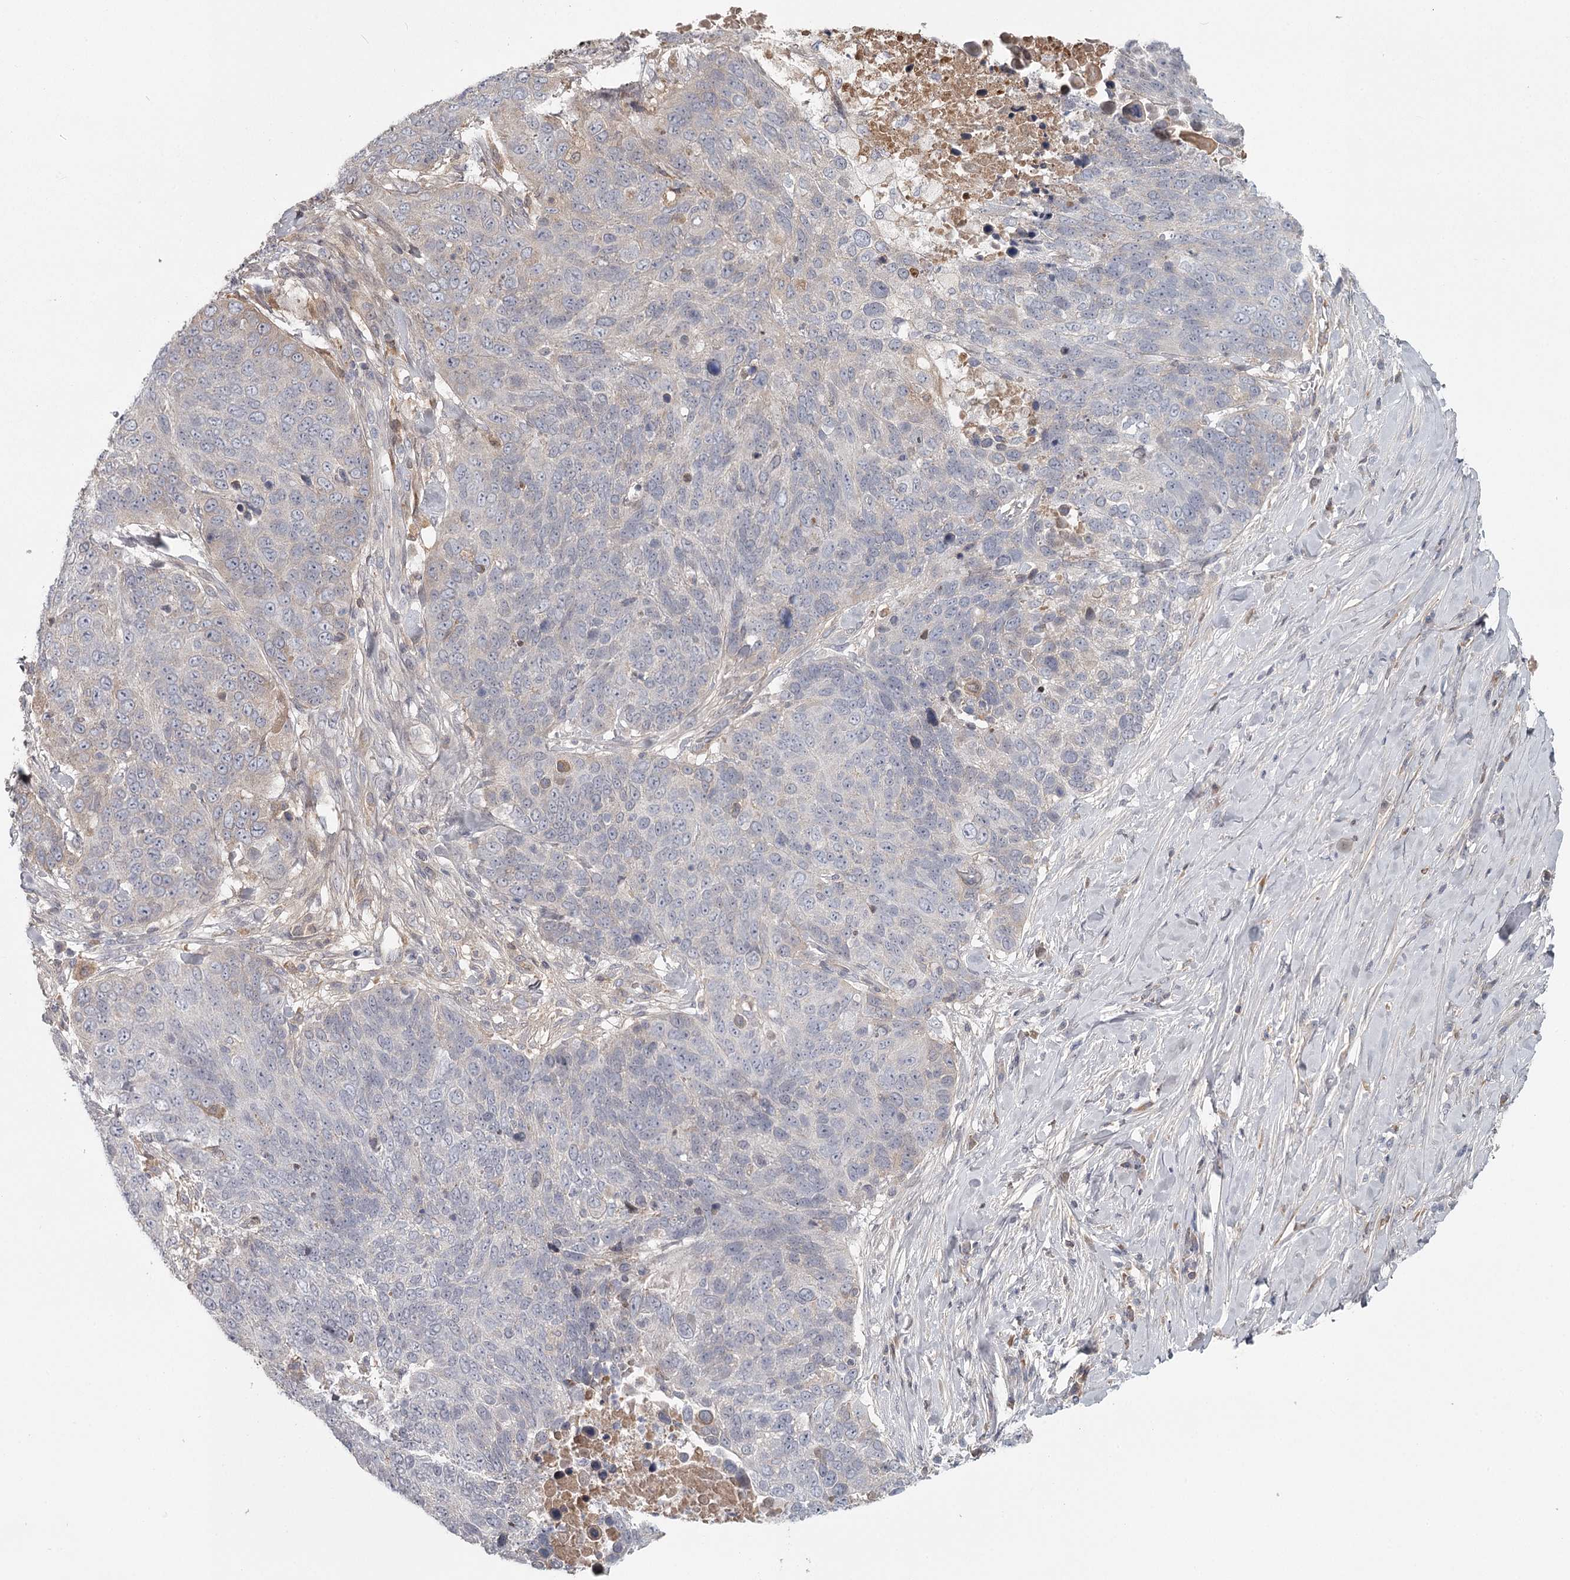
{"staining": {"intensity": "negative", "quantity": "none", "location": "none"}, "tissue": "lung cancer", "cell_type": "Tumor cells", "image_type": "cancer", "snomed": [{"axis": "morphology", "description": "Normal tissue, NOS"}, {"axis": "morphology", "description": "Squamous cell carcinoma, NOS"}, {"axis": "topography", "description": "Lymph node"}, {"axis": "topography", "description": "Lung"}], "caption": "Tumor cells show no significant protein expression in lung cancer. (Brightfield microscopy of DAB immunohistochemistry at high magnification).", "gene": "DHRS9", "patient": {"sex": "male", "age": 66}}